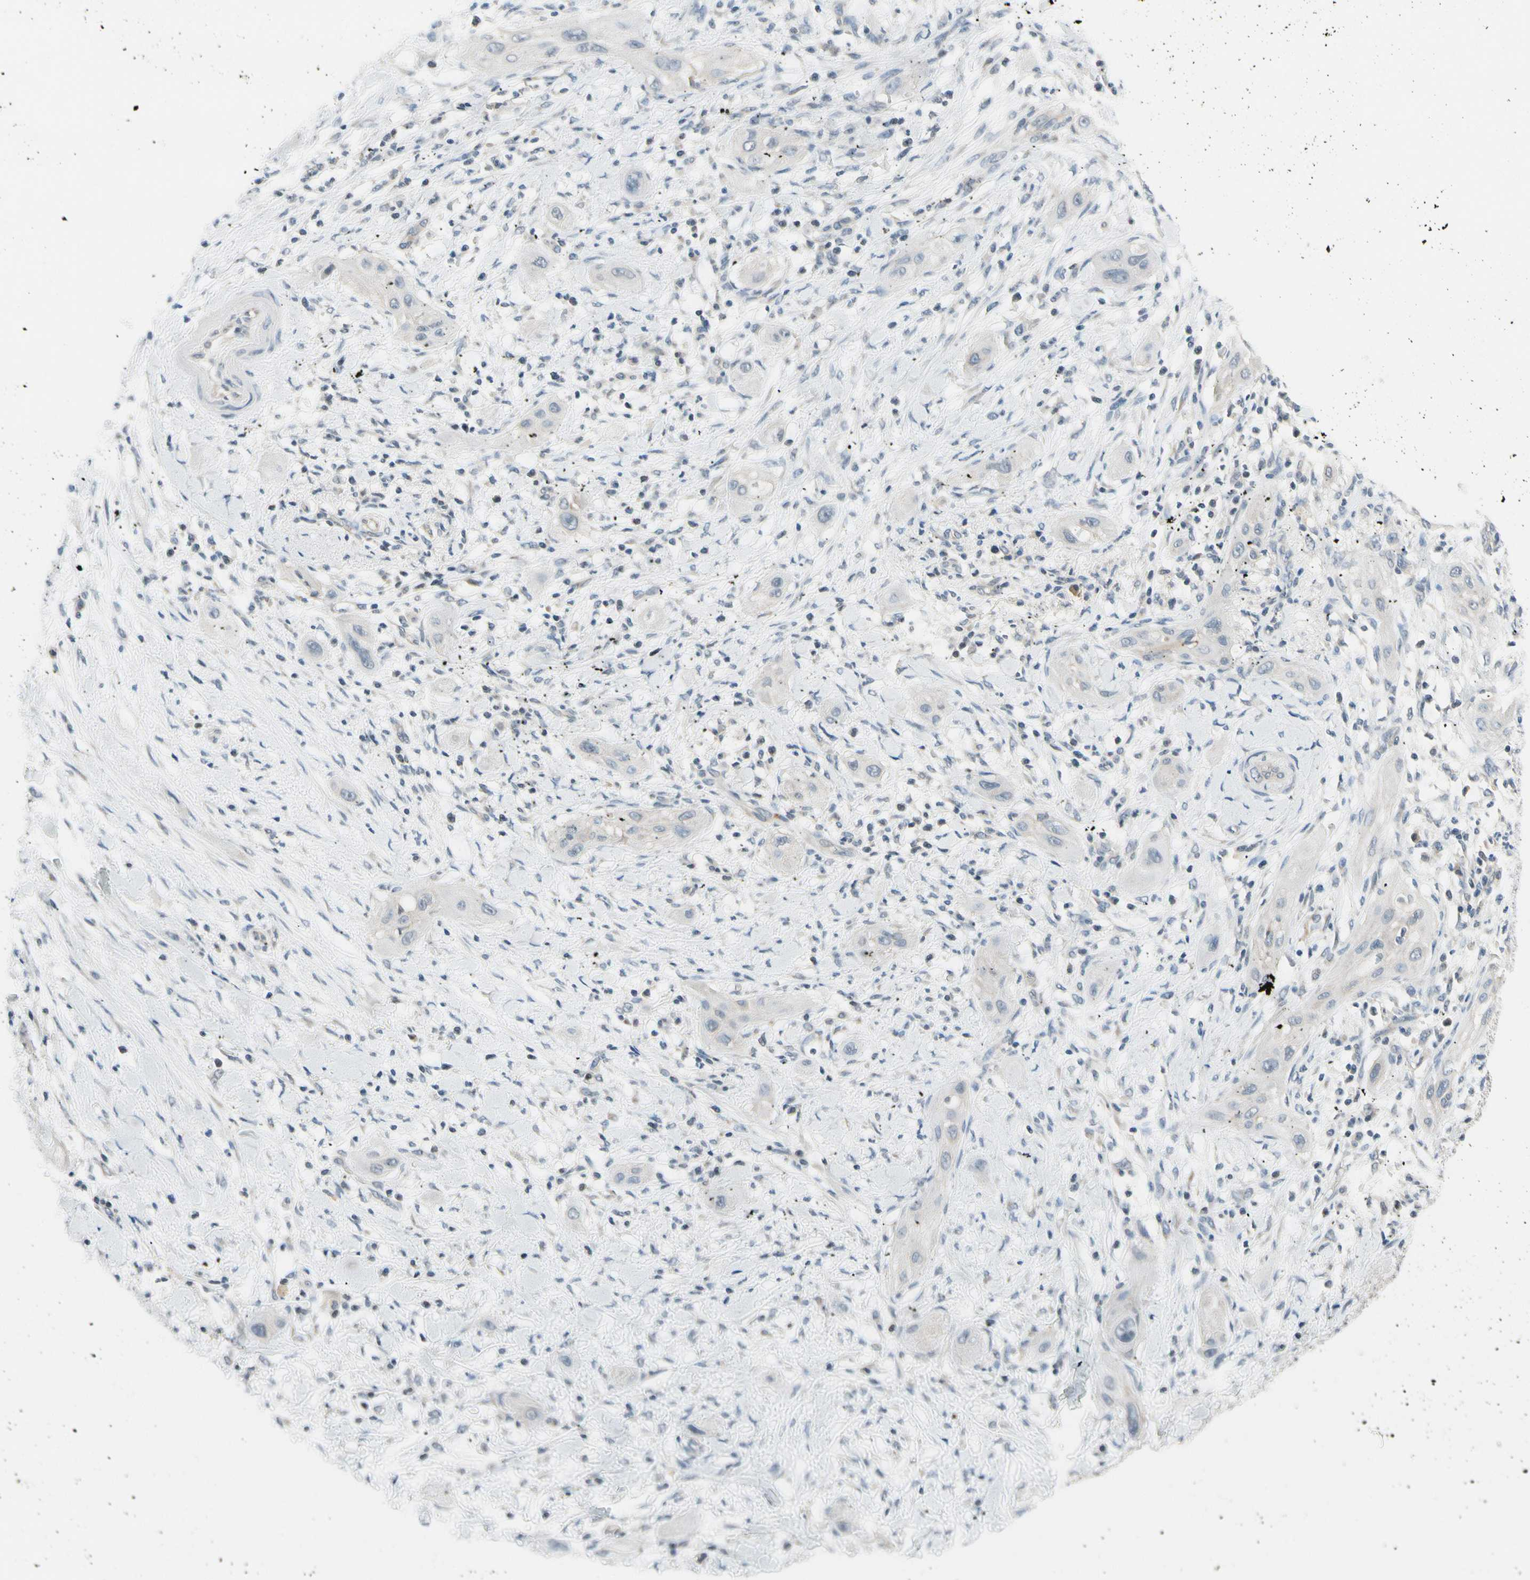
{"staining": {"intensity": "negative", "quantity": "none", "location": "none"}, "tissue": "lung cancer", "cell_type": "Tumor cells", "image_type": "cancer", "snomed": [{"axis": "morphology", "description": "Squamous cell carcinoma, NOS"}, {"axis": "topography", "description": "Lung"}], "caption": "Lung squamous cell carcinoma was stained to show a protein in brown. There is no significant expression in tumor cells.", "gene": "PIP5K1B", "patient": {"sex": "female", "age": 47}}